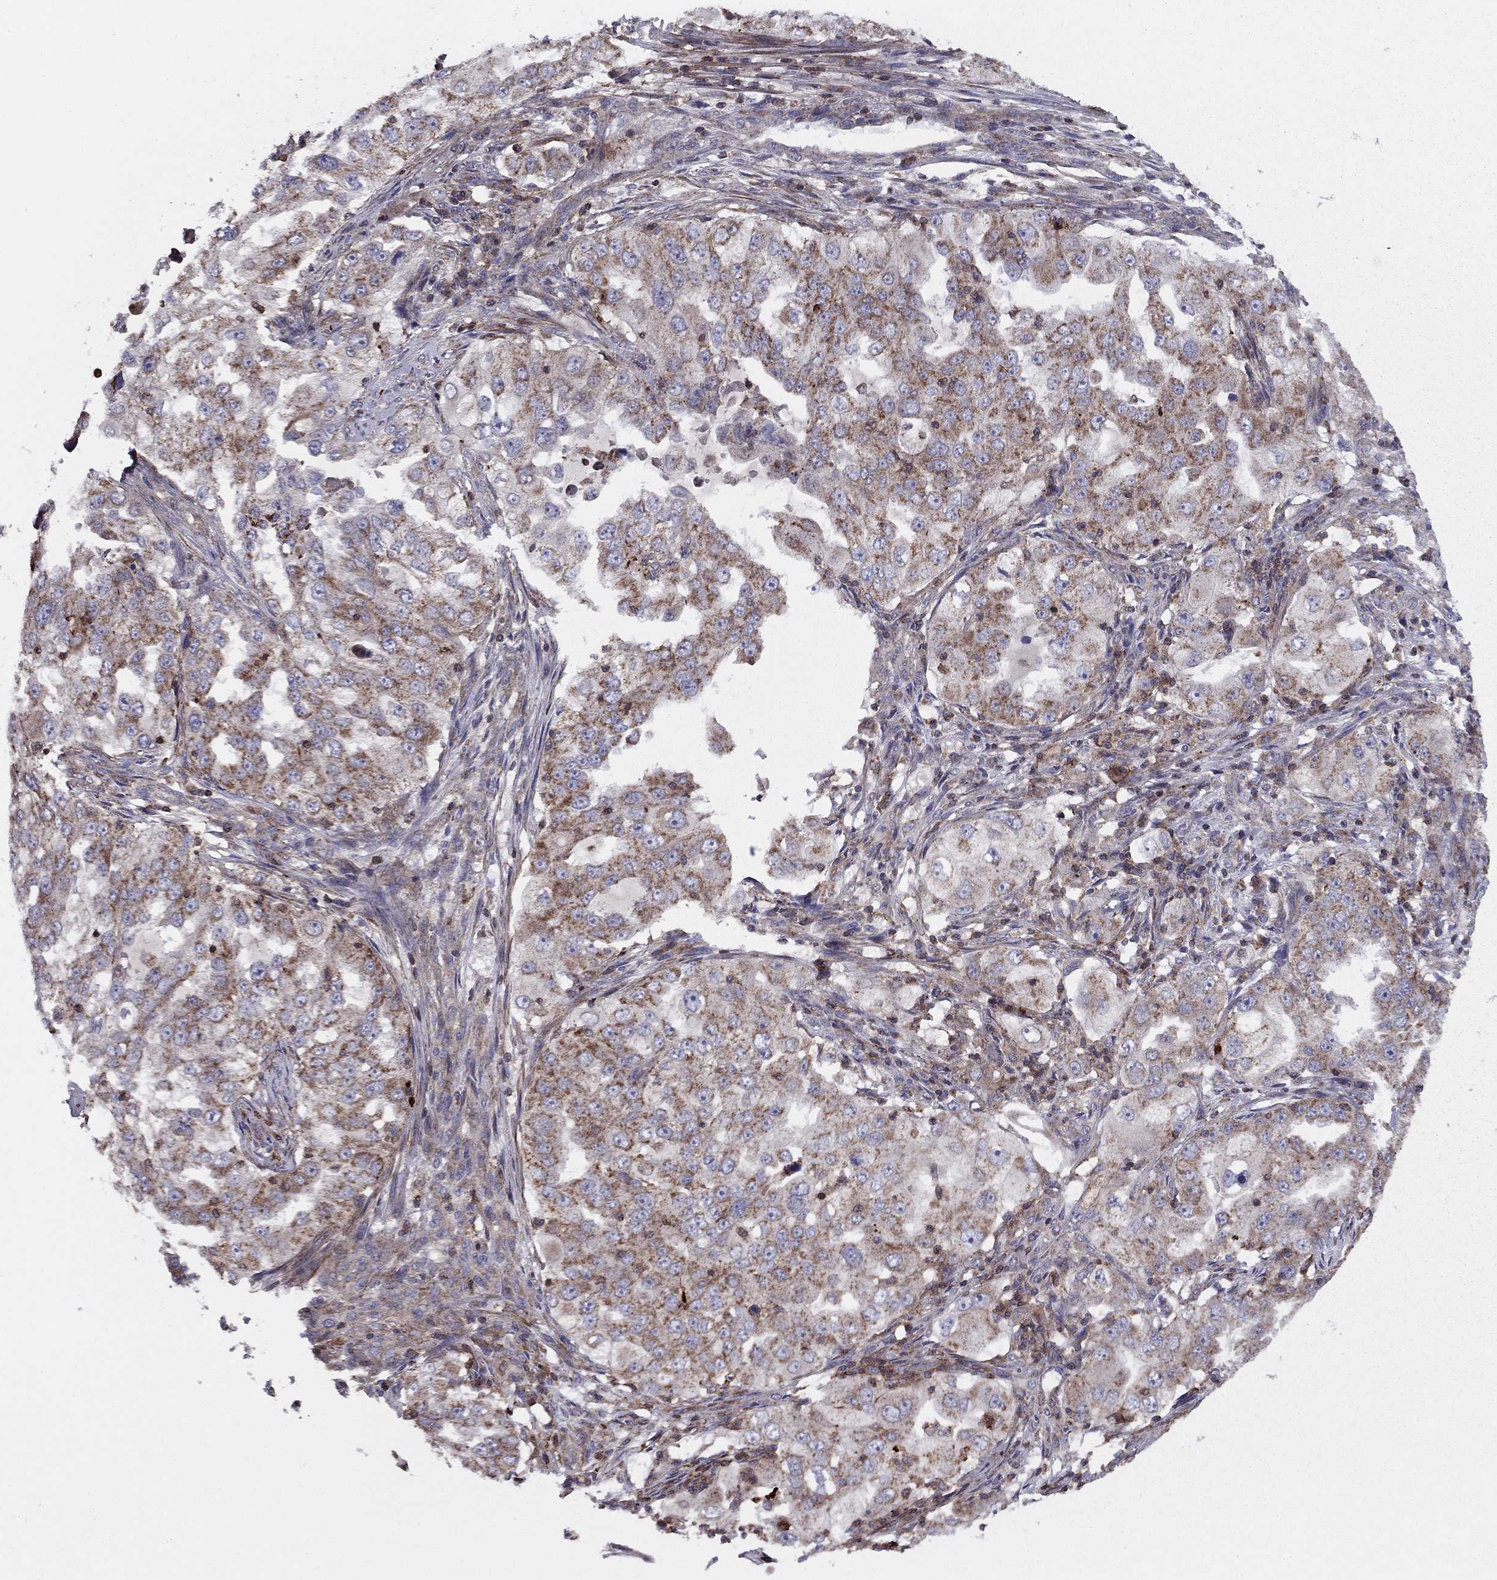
{"staining": {"intensity": "moderate", "quantity": "25%-75%", "location": "cytoplasmic/membranous"}, "tissue": "lung cancer", "cell_type": "Tumor cells", "image_type": "cancer", "snomed": [{"axis": "morphology", "description": "Adenocarcinoma, NOS"}, {"axis": "topography", "description": "Lung"}], "caption": "Adenocarcinoma (lung) stained with a protein marker reveals moderate staining in tumor cells.", "gene": "ALG6", "patient": {"sex": "female", "age": 61}}